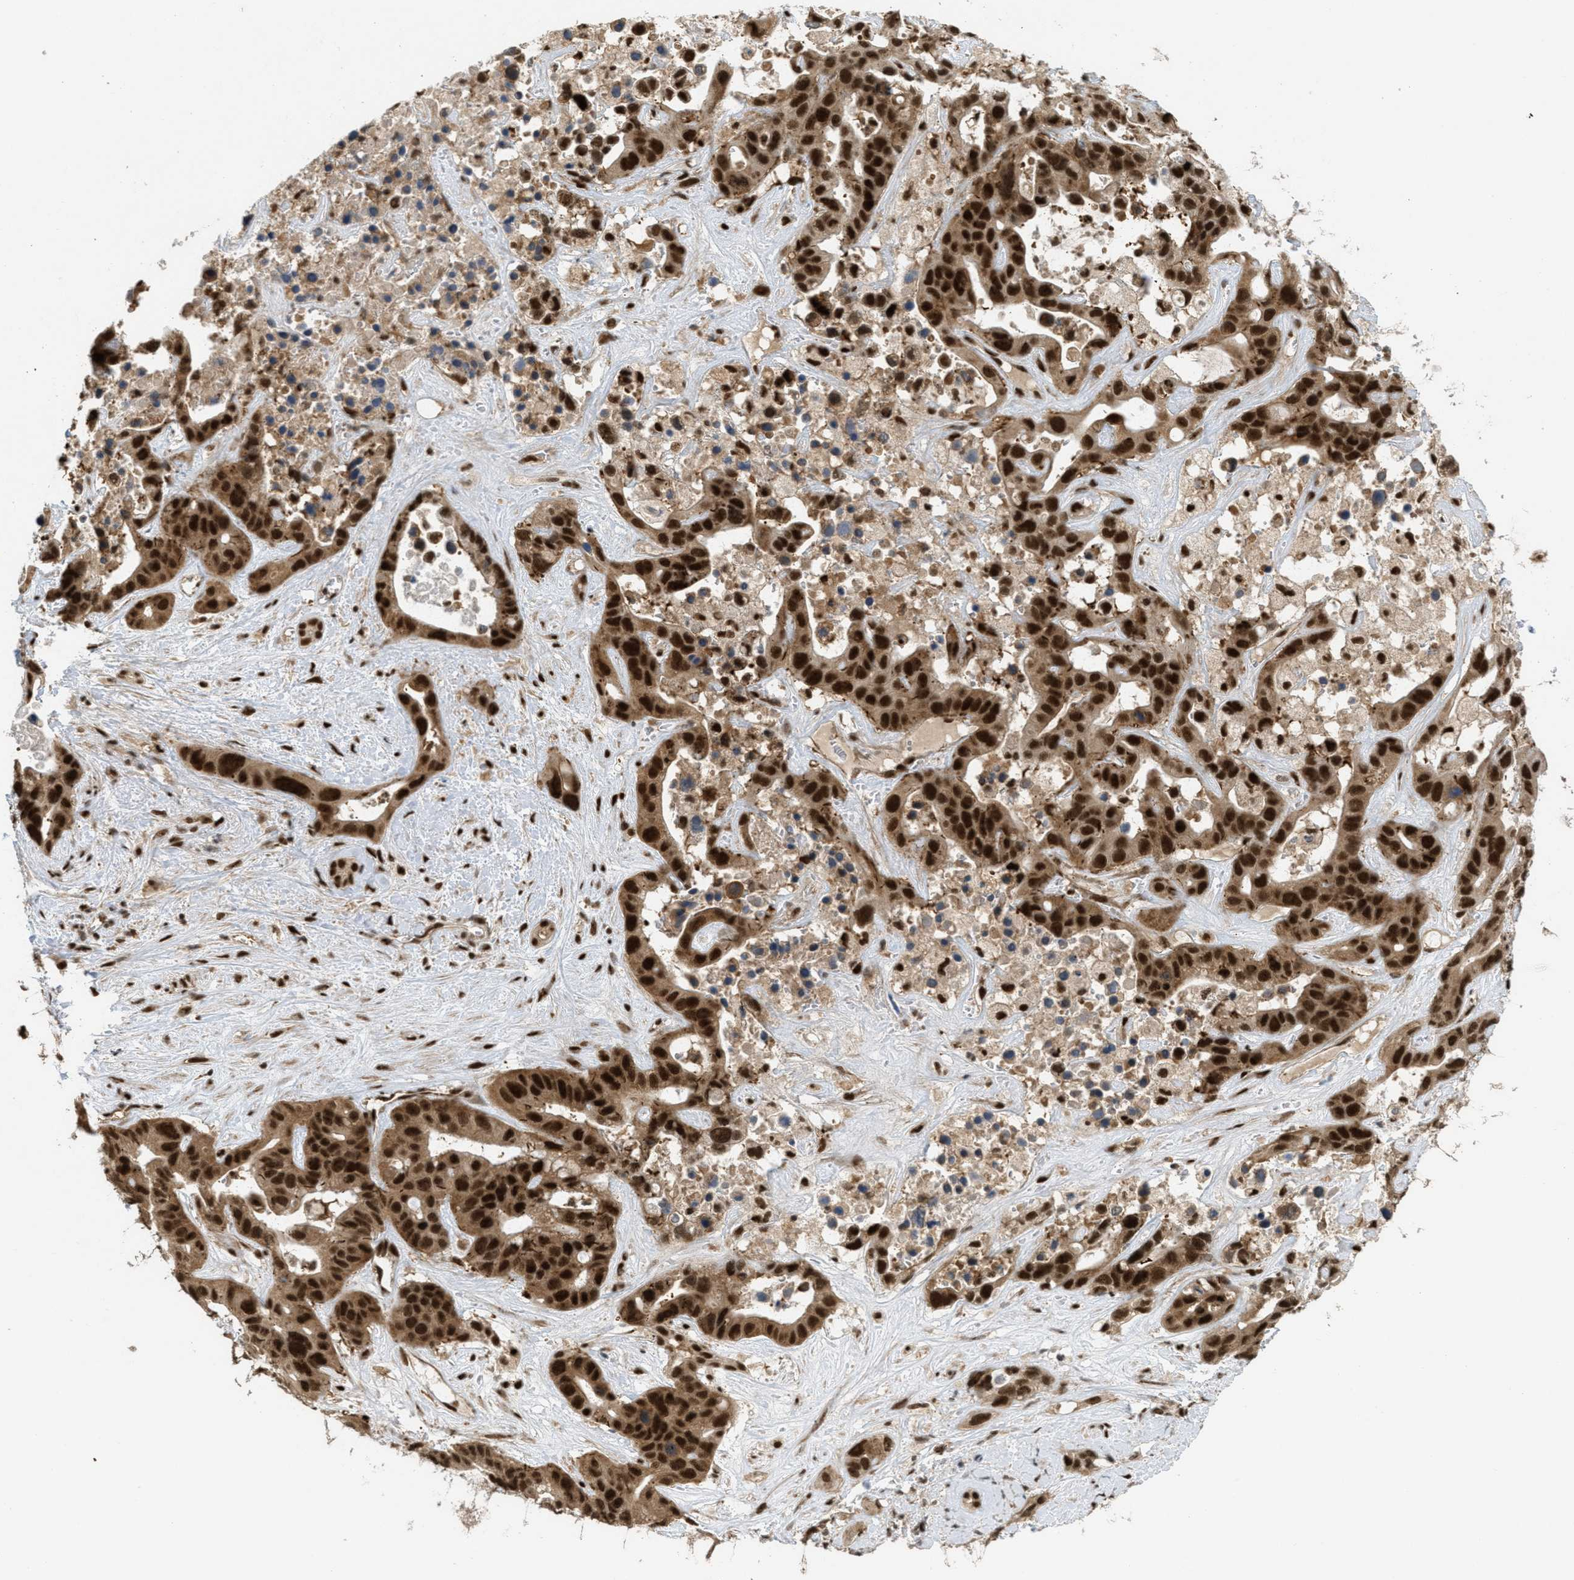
{"staining": {"intensity": "strong", "quantity": ">75%", "location": "cytoplasmic/membranous,nuclear"}, "tissue": "liver cancer", "cell_type": "Tumor cells", "image_type": "cancer", "snomed": [{"axis": "morphology", "description": "Cholangiocarcinoma"}, {"axis": "topography", "description": "Liver"}], "caption": "Immunohistochemical staining of cholangiocarcinoma (liver) reveals high levels of strong cytoplasmic/membranous and nuclear protein positivity in approximately >75% of tumor cells.", "gene": "TLK1", "patient": {"sex": "female", "age": 65}}